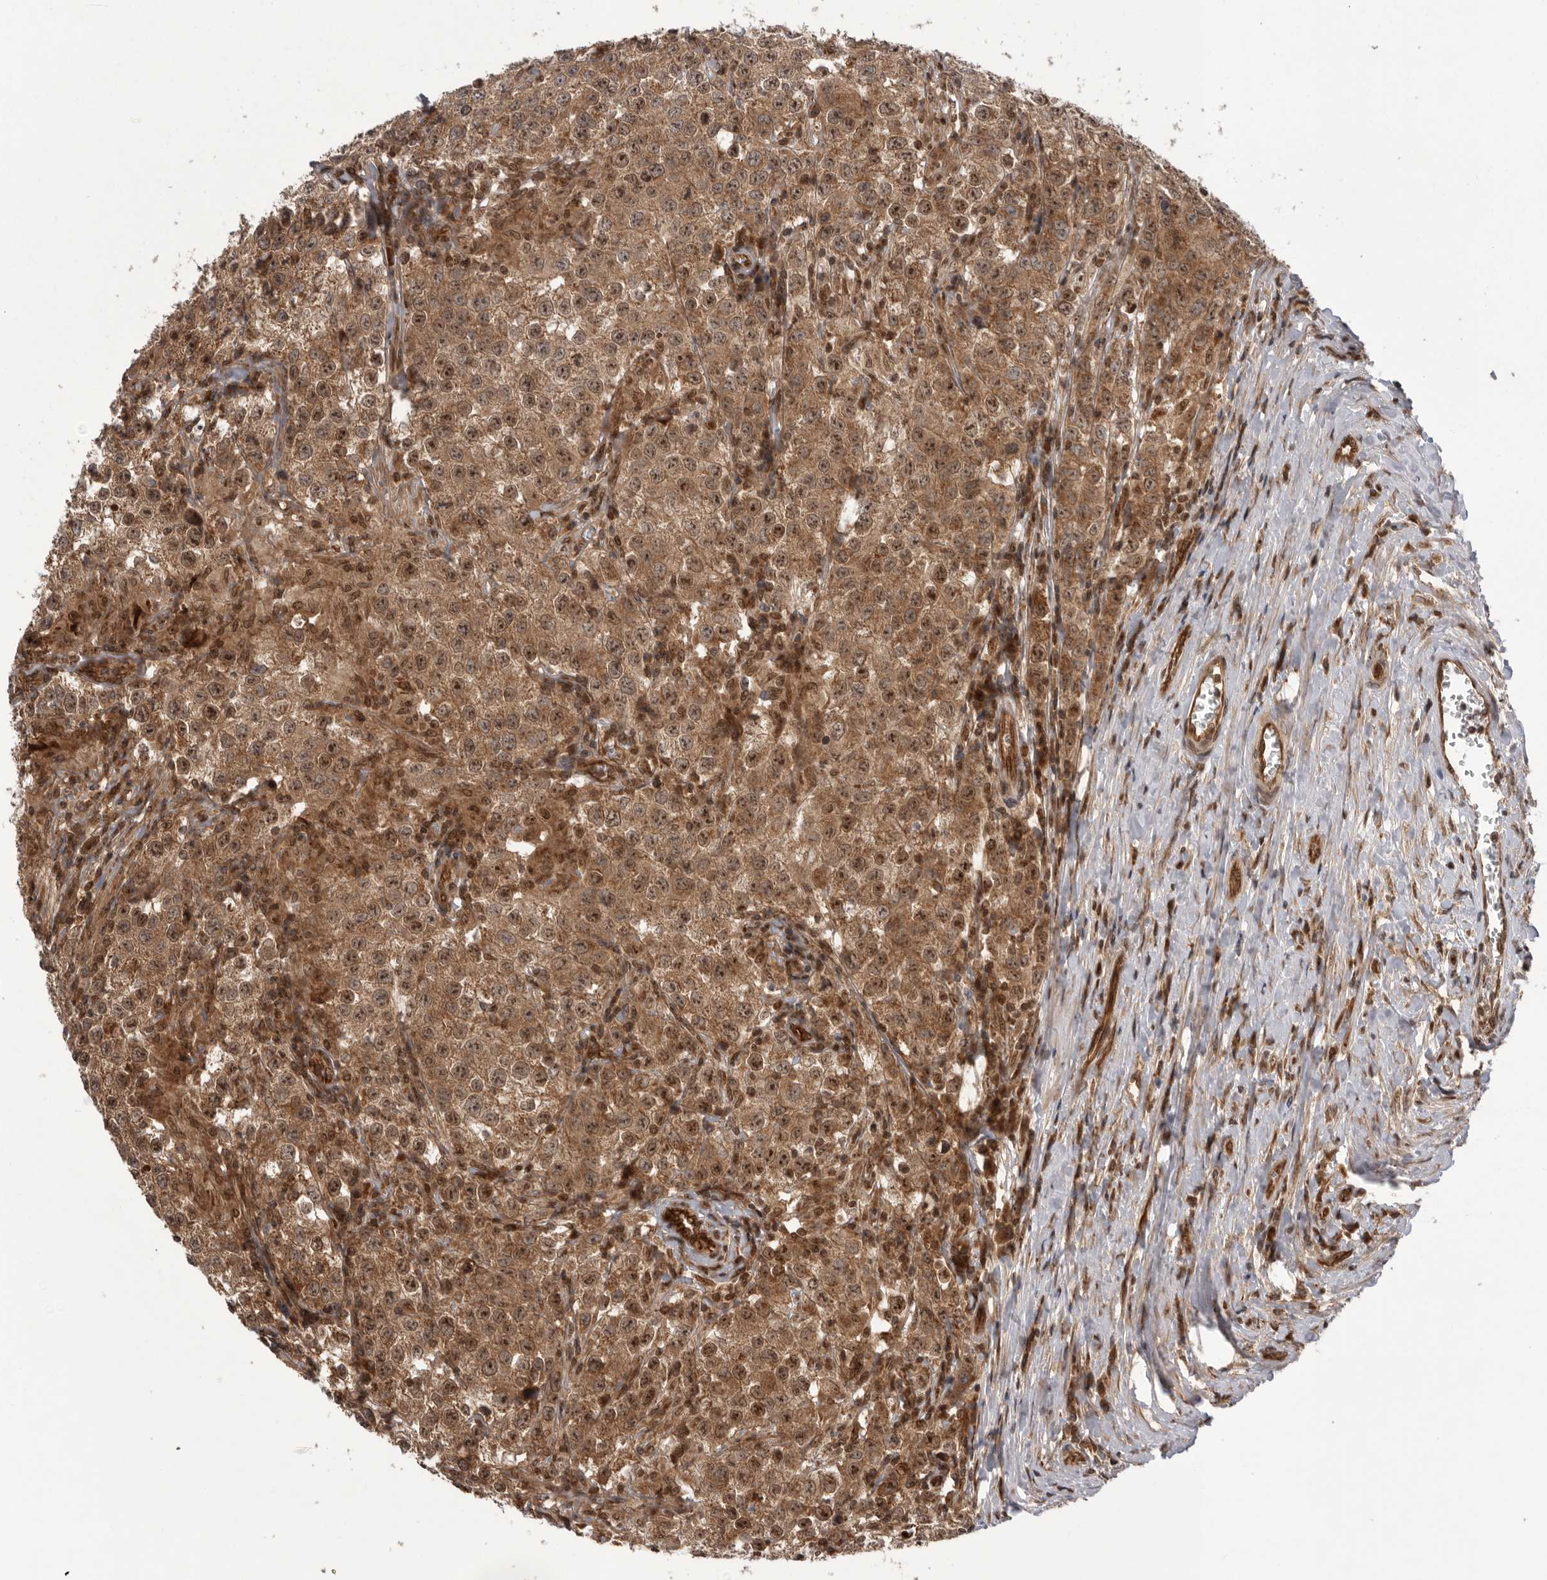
{"staining": {"intensity": "moderate", "quantity": ">75%", "location": "cytoplasmic/membranous,nuclear"}, "tissue": "testis cancer", "cell_type": "Tumor cells", "image_type": "cancer", "snomed": [{"axis": "morphology", "description": "Seminoma, NOS"}, {"axis": "morphology", "description": "Carcinoma, Embryonal, NOS"}, {"axis": "topography", "description": "Testis"}], "caption": "A photomicrograph of human testis embryonal carcinoma stained for a protein reveals moderate cytoplasmic/membranous and nuclear brown staining in tumor cells.", "gene": "DHDDS", "patient": {"sex": "male", "age": 43}}